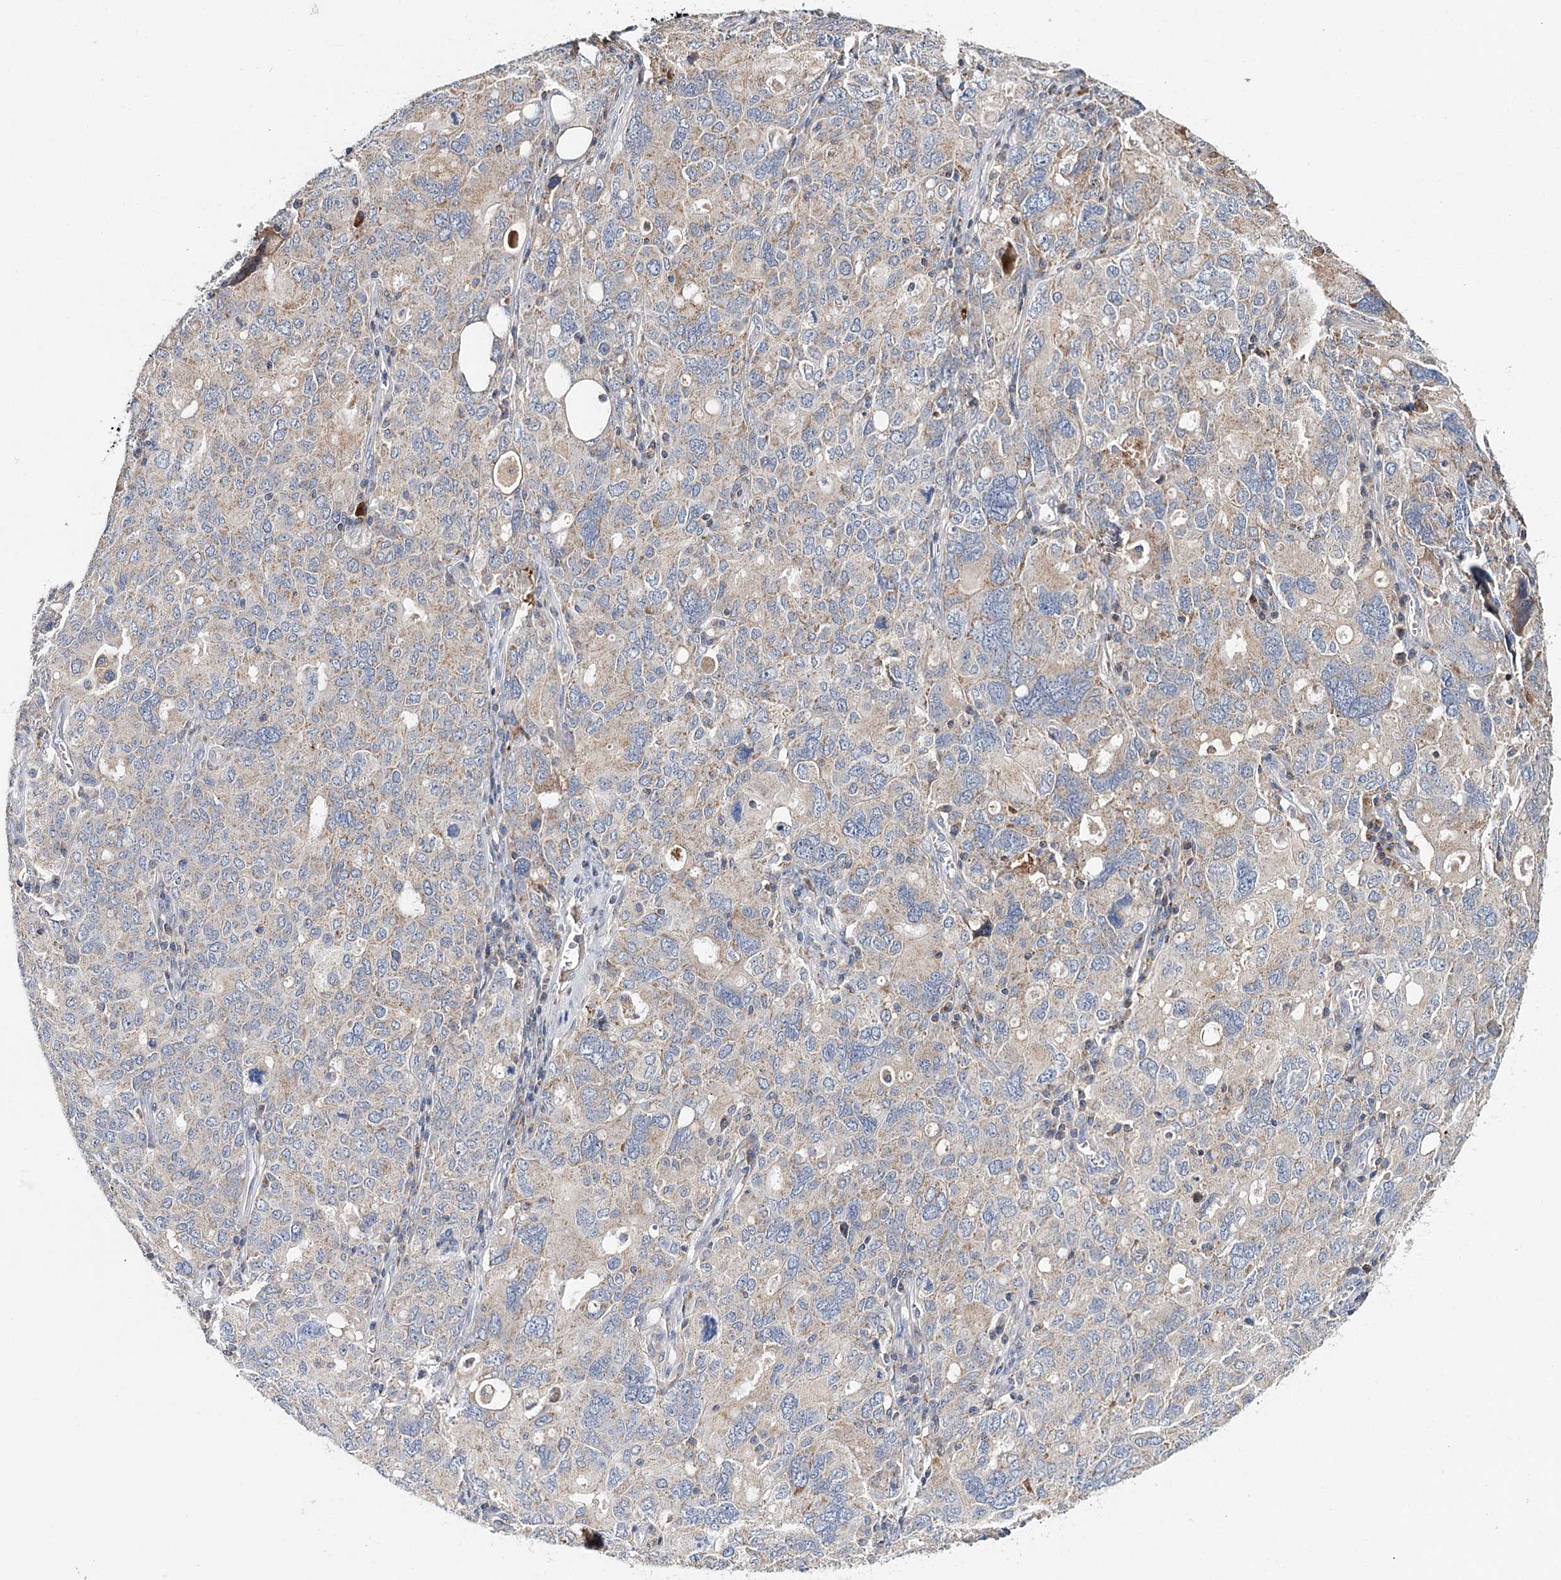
{"staining": {"intensity": "weak", "quantity": "<25%", "location": "cytoplasmic/membranous"}, "tissue": "ovarian cancer", "cell_type": "Tumor cells", "image_type": "cancer", "snomed": [{"axis": "morphology", "description": "Carcinoma, endometroid"}, {"axis": "topography", "description": "Ovary"}], "caption": "IHC photomicrograph of neoplastic tissue: human ovarian cancer (endometroid carcinoma) stained with DAB reveals no significant protein expression in tumor cells.", "gene": "CFAP46", "patient": {"sex": "female", "age": 62}}